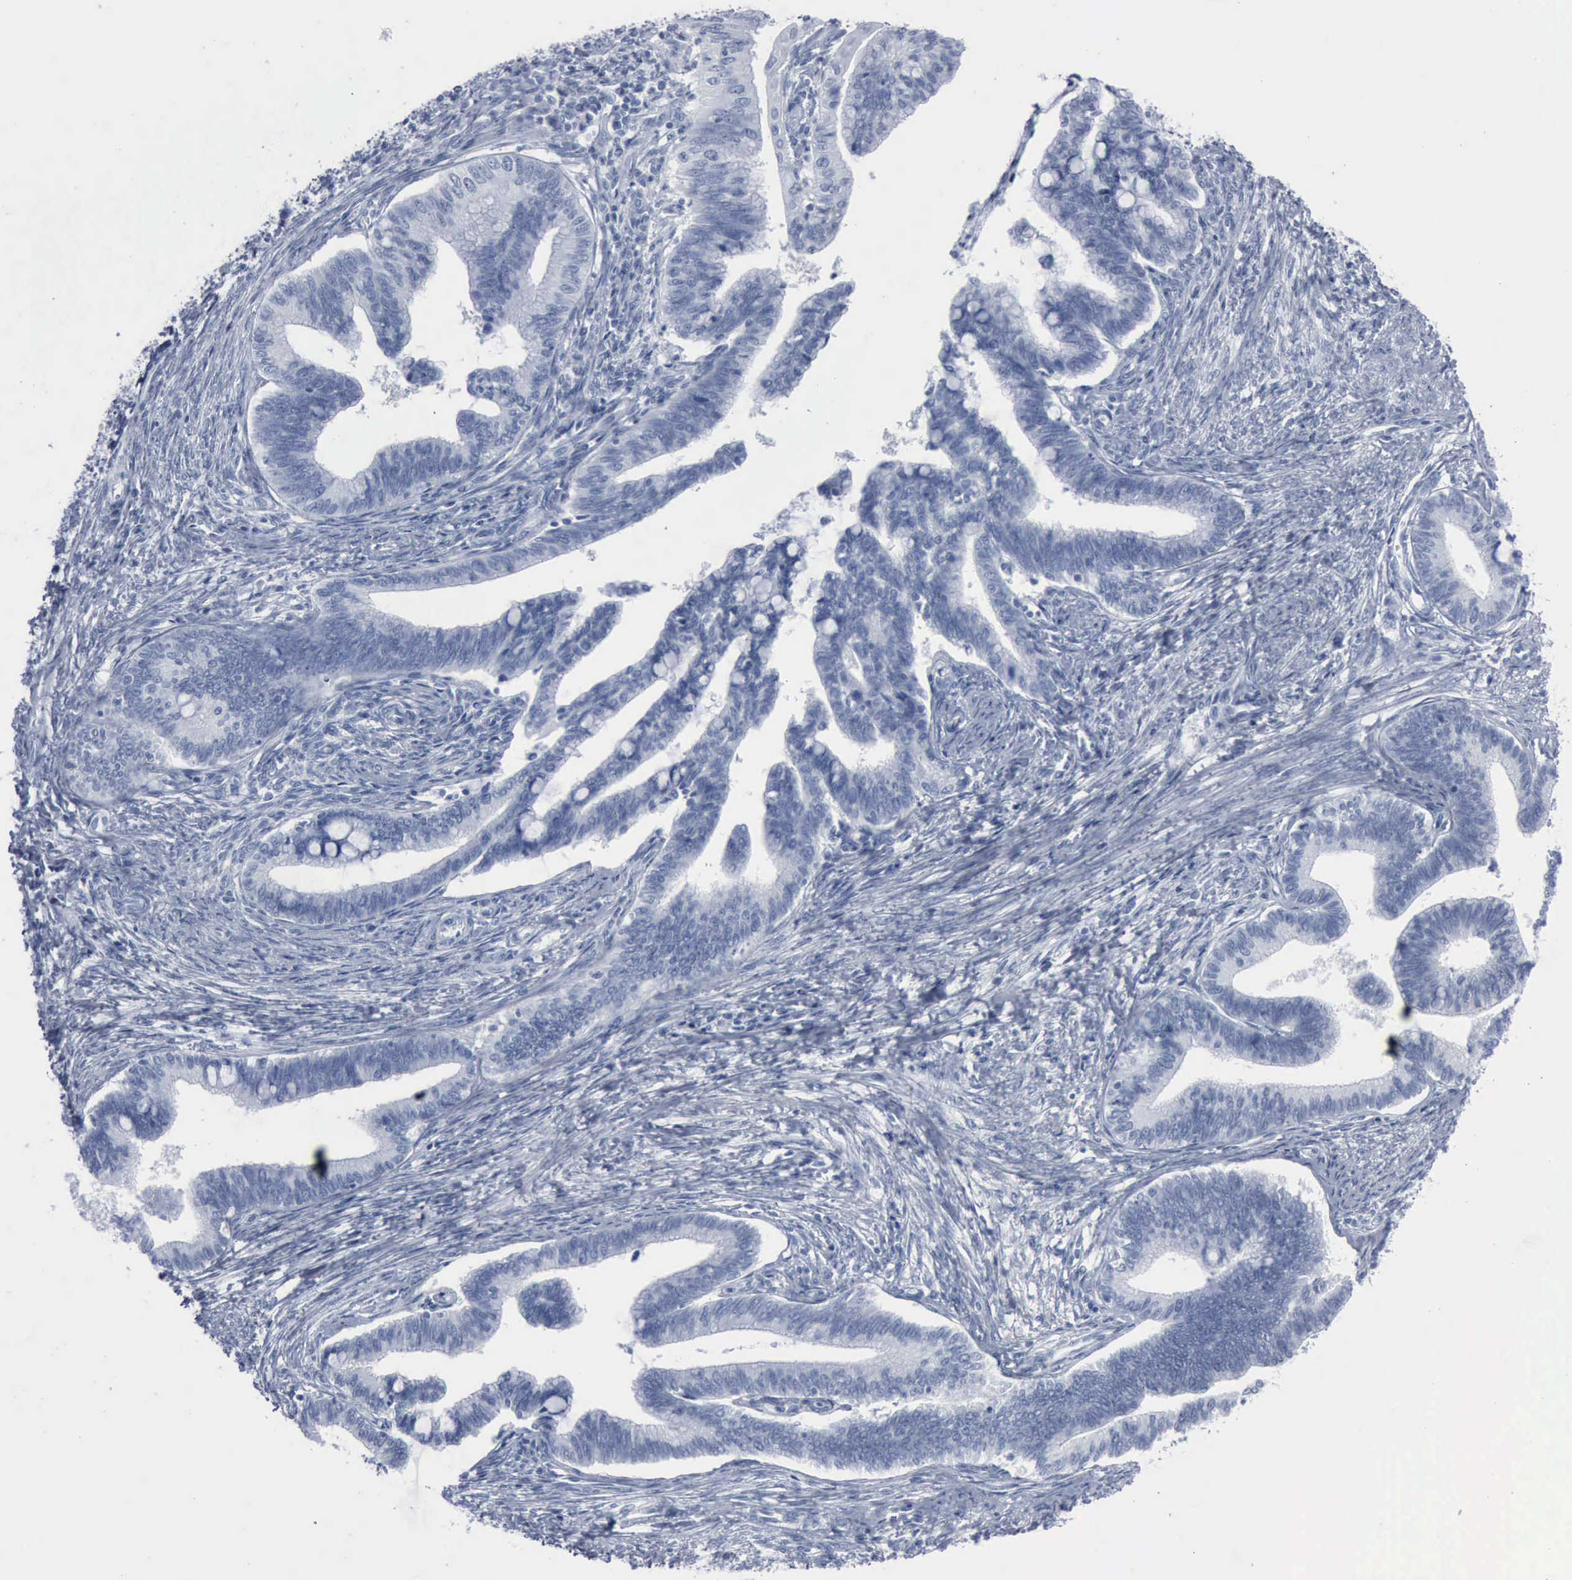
{"staining": {"intensity": "negative", "quantity": "none", "location": "none"}, "tissue": "cervical cancer", "cell_type": "Tumor cells", "image_type": "cancer", "snomed": [{"axis": "morphology", "description": "Adenocarcinoma, NOS"}, {"axis": "topography", "description": "Cervix"}], "caption": "This is an immunohistochemistry (IHC) micrograph of cervical cancer. There is no expression in tumor cells.", "gene": "DMD", "patient": {"sex": "female", "age": 36}}